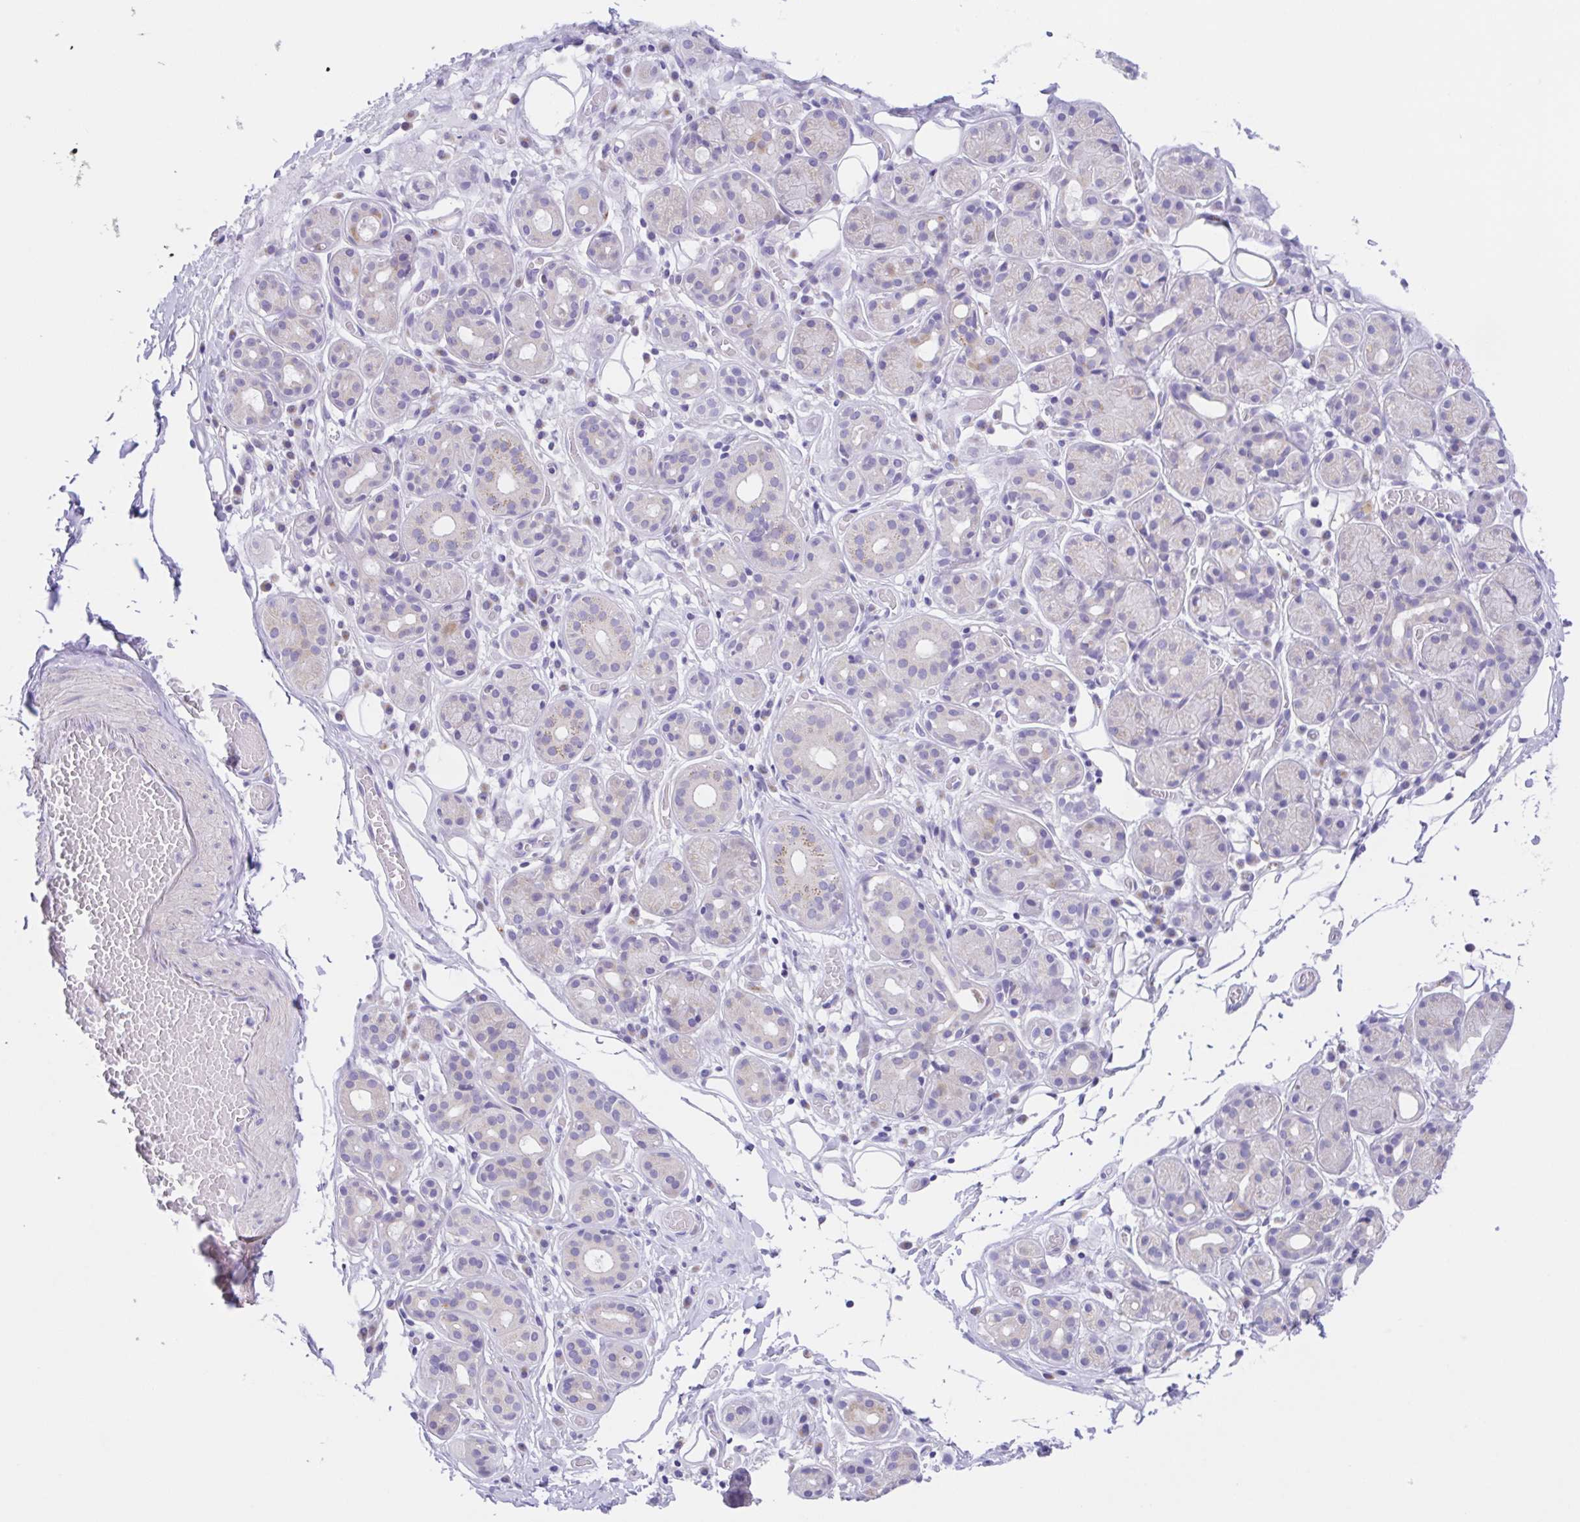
{"staining": {"intensity": "weak", "quantity": "<25%", "location": "cytoplasmic/membranous"}, "tissue": "salivary gland", "cell_type": "Glandular cells", "image_type": "normal", "snomed": [{"axis": "morphology", "description": "Normal tissue, NOS"}, {"axis": "topography", "description": "Salivary gland"}, {"axis": "topography", "description": "Peripheral nerve tissue"}], "caption": "Protein analysis of unremarkable salivary gland reveals no significant expression in glandular cells.", "gene": "SCG3", "patient": {"sex": "male", "age": 71}}